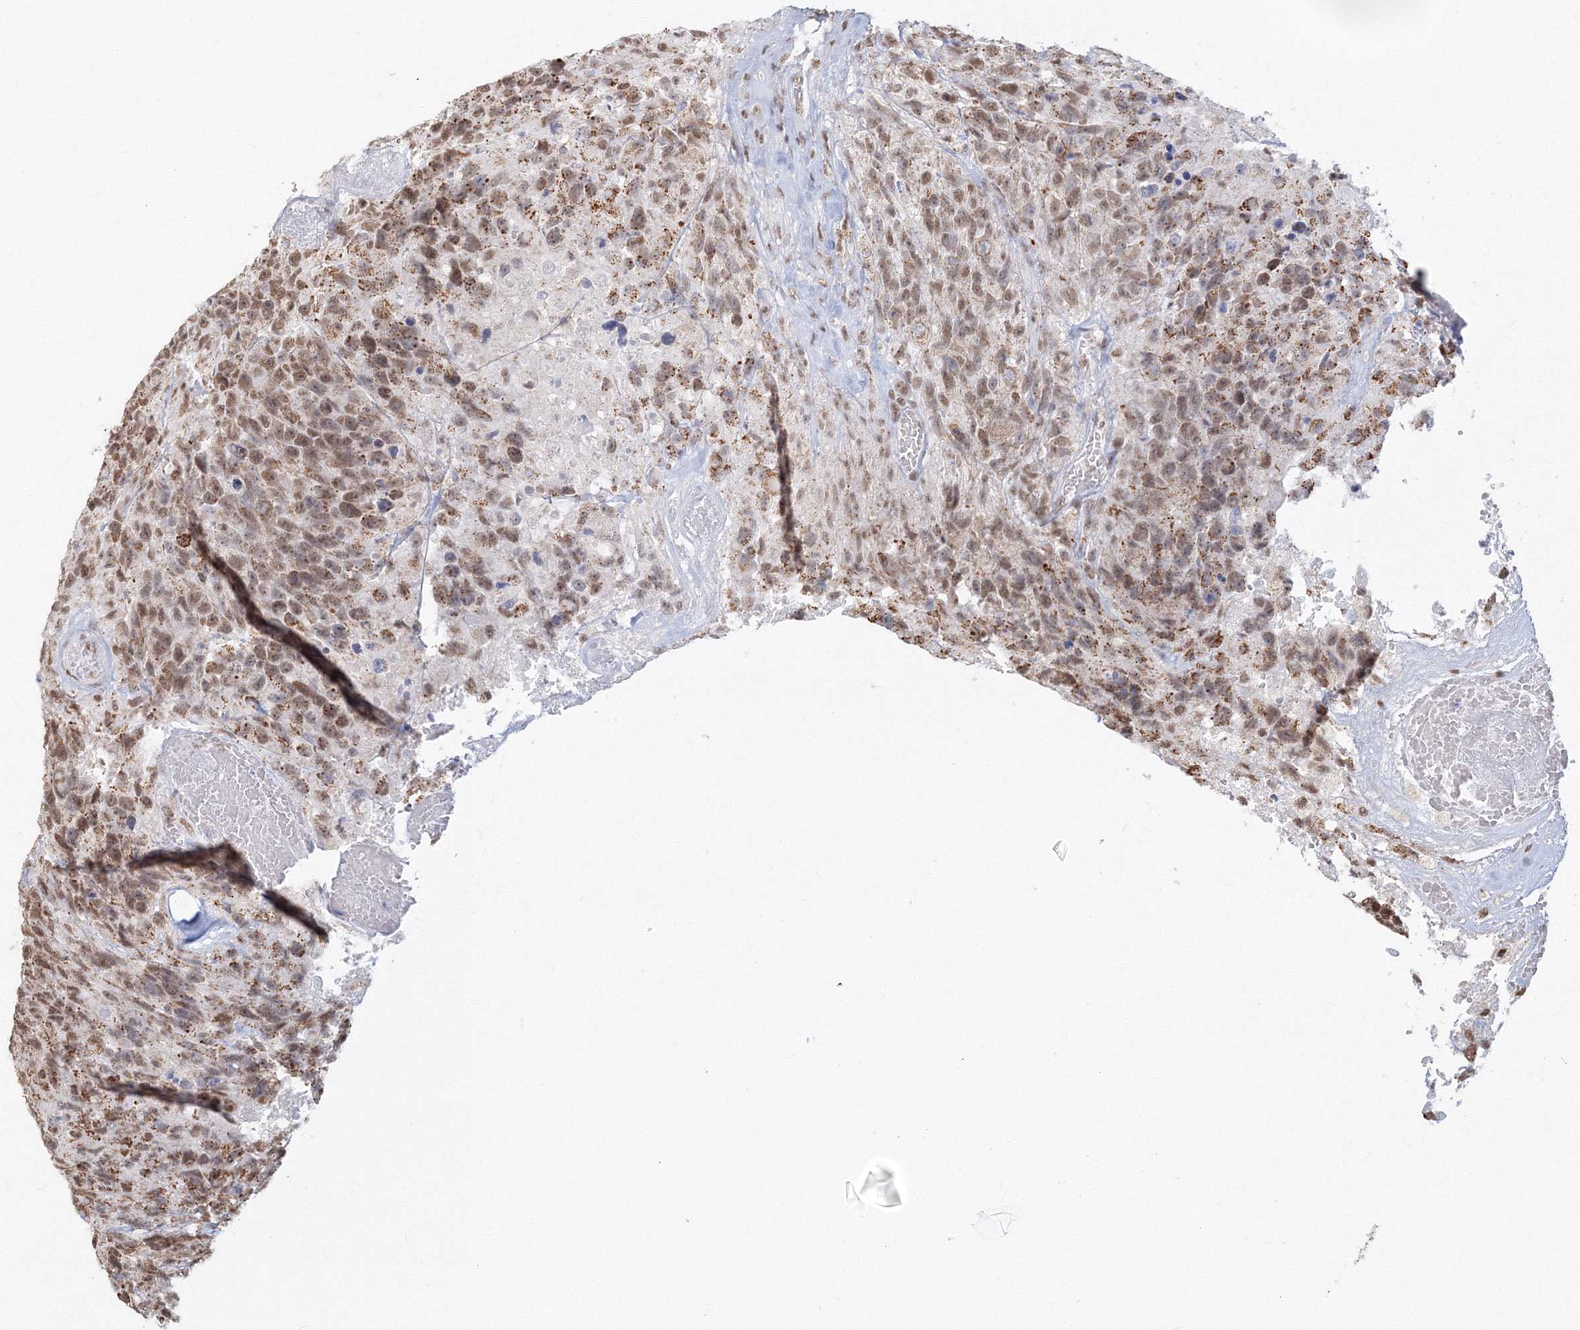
{"staining": {"intensity": "moderate", "quantity": ">75%", "location": "cytoplasmic/membranous,nuclear"}, "tissue": "glioma", "cell_type": "Tumor cells", "image_type": "cancer", "snomed": [{"axis": "morphology", "description": "Glioma, malignant, High grade"}, {"axis": "topography", "description": "Brain"}], "caption": "Malignant glioma (high-grade) stained for a protein (brown) displays moderate cytoplasmic/membranous and nuclear positive staining in about >75% of tumor cells.", "gene": "PPP4R2", "patient": {"sex": "male", "age": 69}}